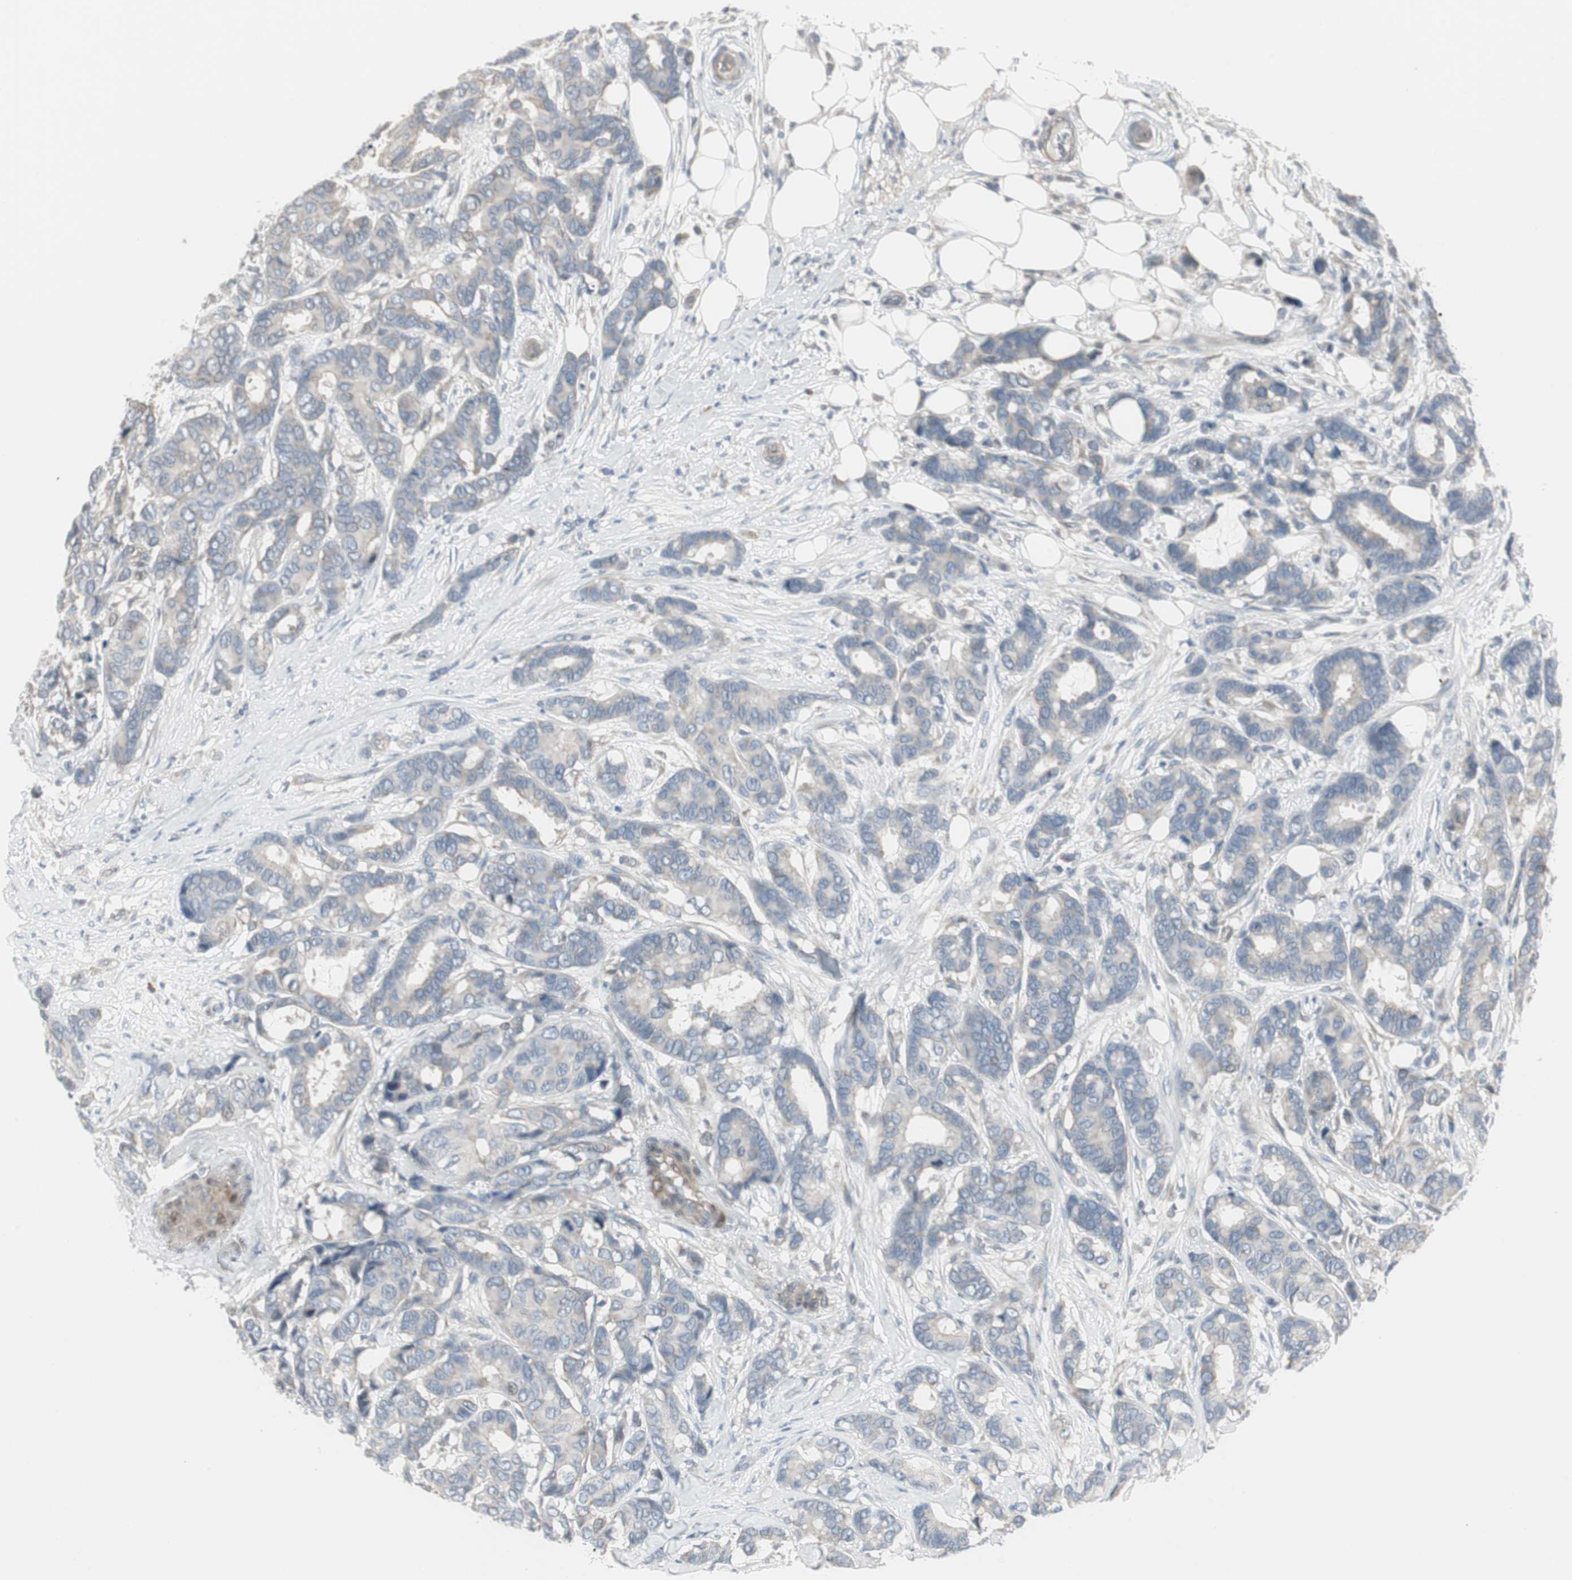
{"staining": {"intensity": "negative", "quantity": "none", "location": "none"}, "tissue": "breast cancer", "cell_type": "Tumor cells", "image_type": "cancer", "snomed": [{"axis": "morphology", "description": "Duct carcinoma"}, {"axis": "topography", "description": "Breast"}], "caption": "The immunohistochemistry (IHC) histopathology image has no significant positivity in tumor cells of breast cancer (invasive ductal carcinoma) tissue.", "gene": "DMPK", "patient": {"sex": "female", "age": 87}}